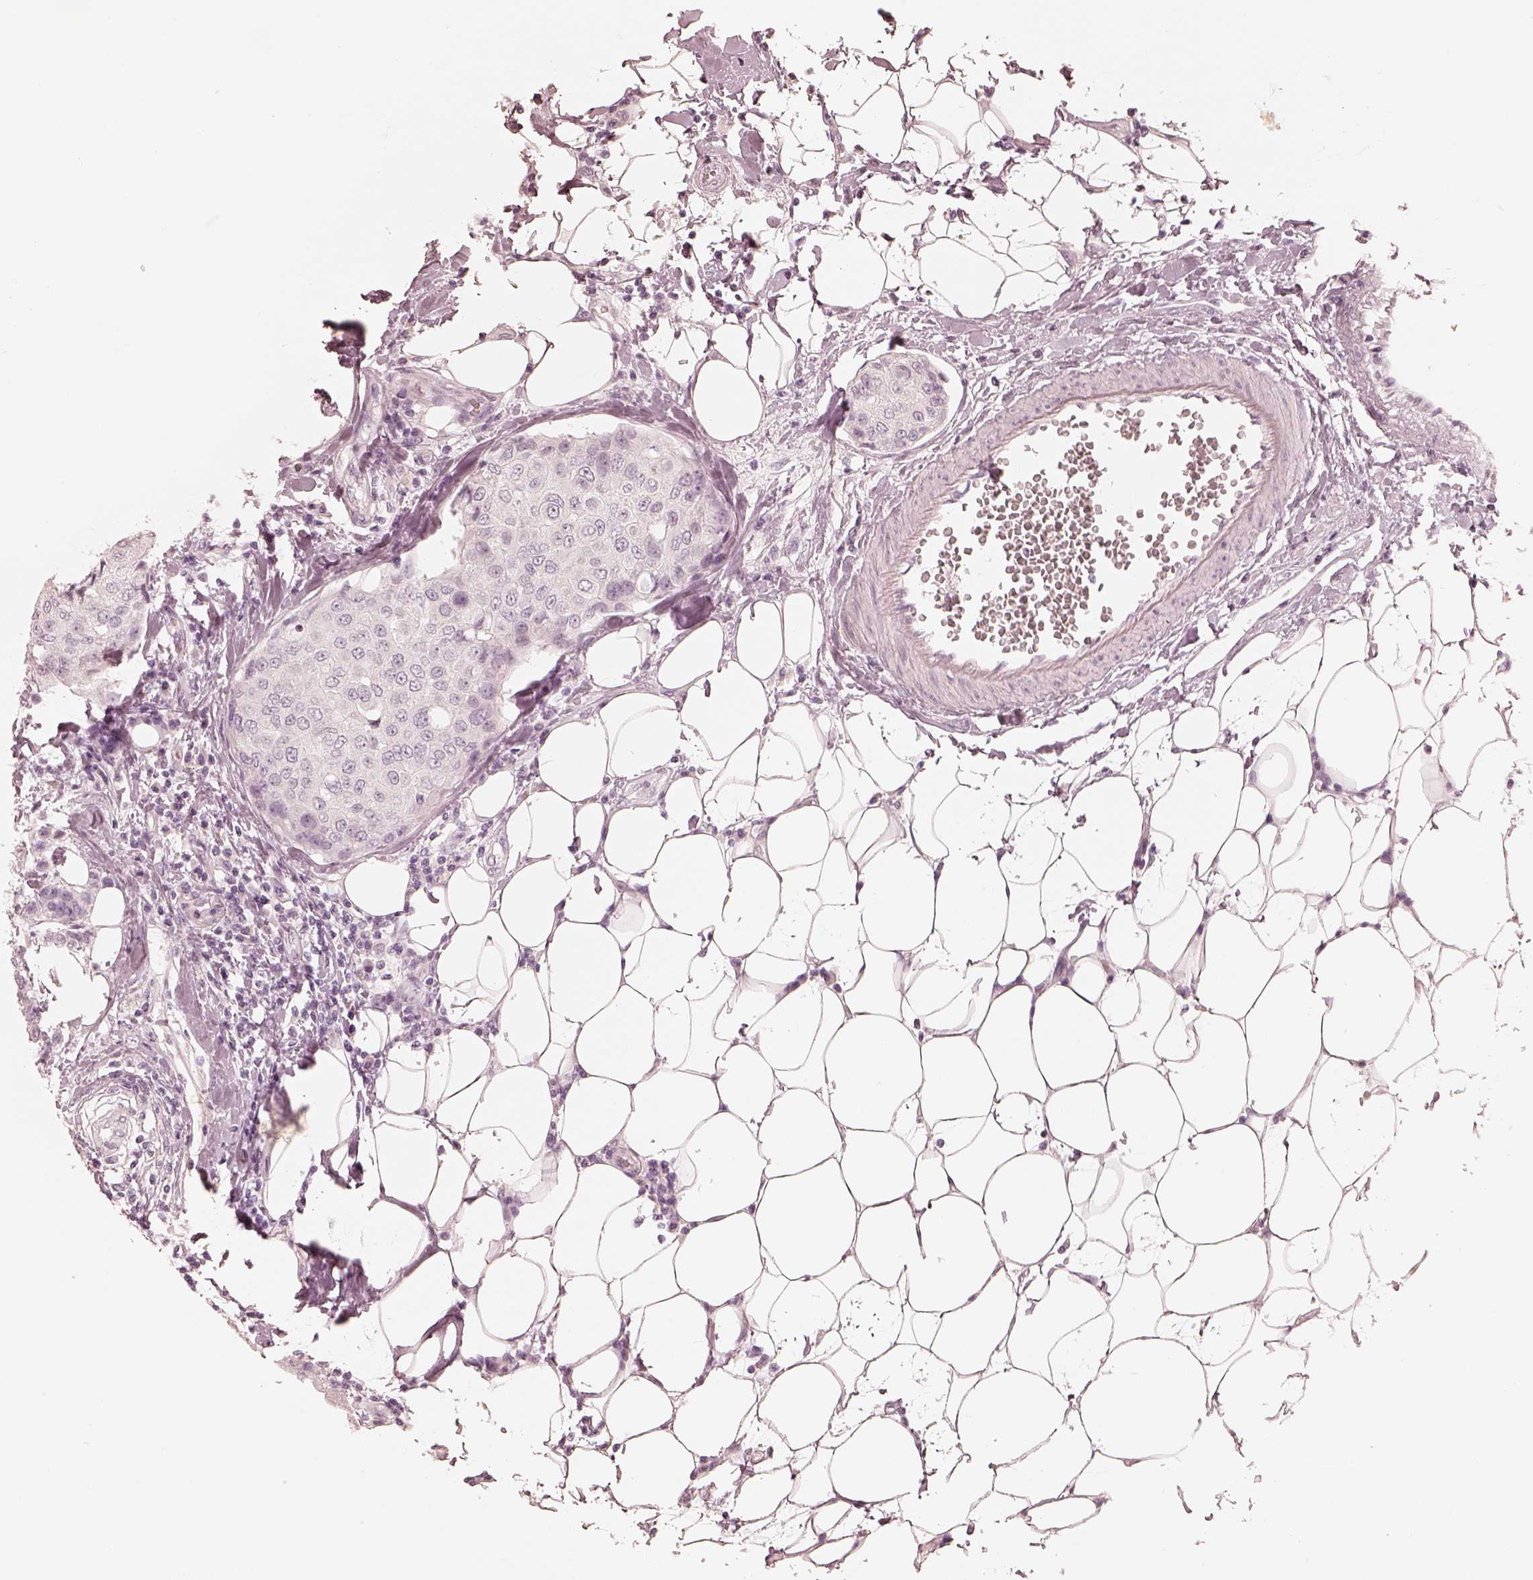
{"staining": {"intensity": "negative", "quantity": "none", "location": "none"}, "tissue": "breast cancer", "cell_type": "Tumor cells", "image_type": "cancer", "snomed": [{"axis": "morphology", "description": "Duct carcinoma"}, {"axis": "topography", "description": "Breast"}], "caption": "IHC of human breast cancer (invasive ductal carcinoma) displays no expression in tumor cells. Nuclei are stained in blue.", "gene": "CALR3", "patient": {"sex": "female", "age": 27}}